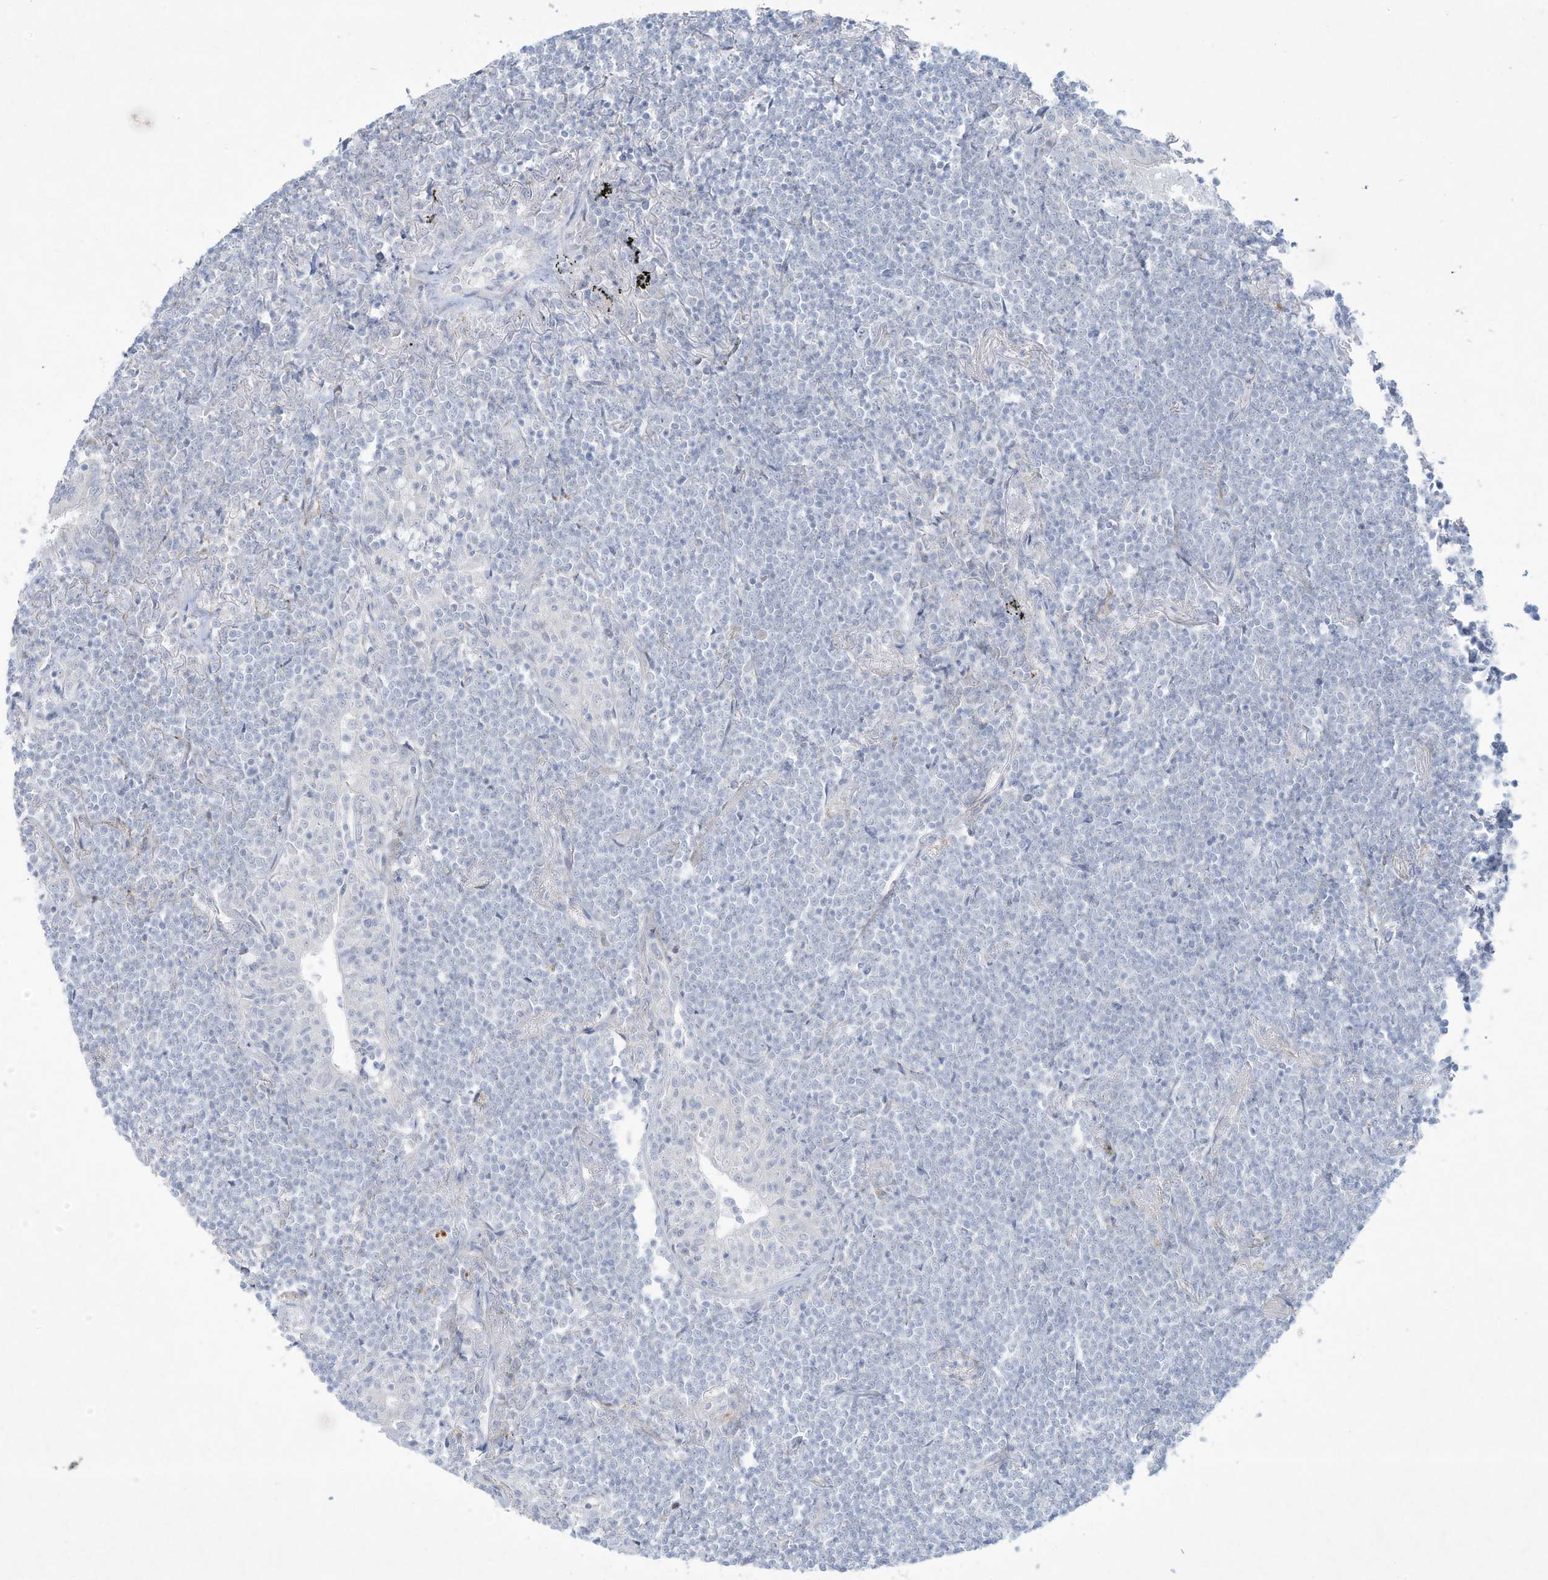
{"staining": {"intensity": "negative", "quantity": "none", "location": "none"}, "tissue": "lymphoma", "cell_type": "Tumor cells", "image_type": "cancer", "snomed": [{"axis": "morphology", "description": "Malignant lymphoma, non-Hodgkin's type, Low grade"}, {"axis": "topography", "description": "Lung"}], "caption": "Tumor cells are negative for protein expression in human lymphoma.", "gene": "PAX6", "patient": {"sex": "female", "age": 71}}